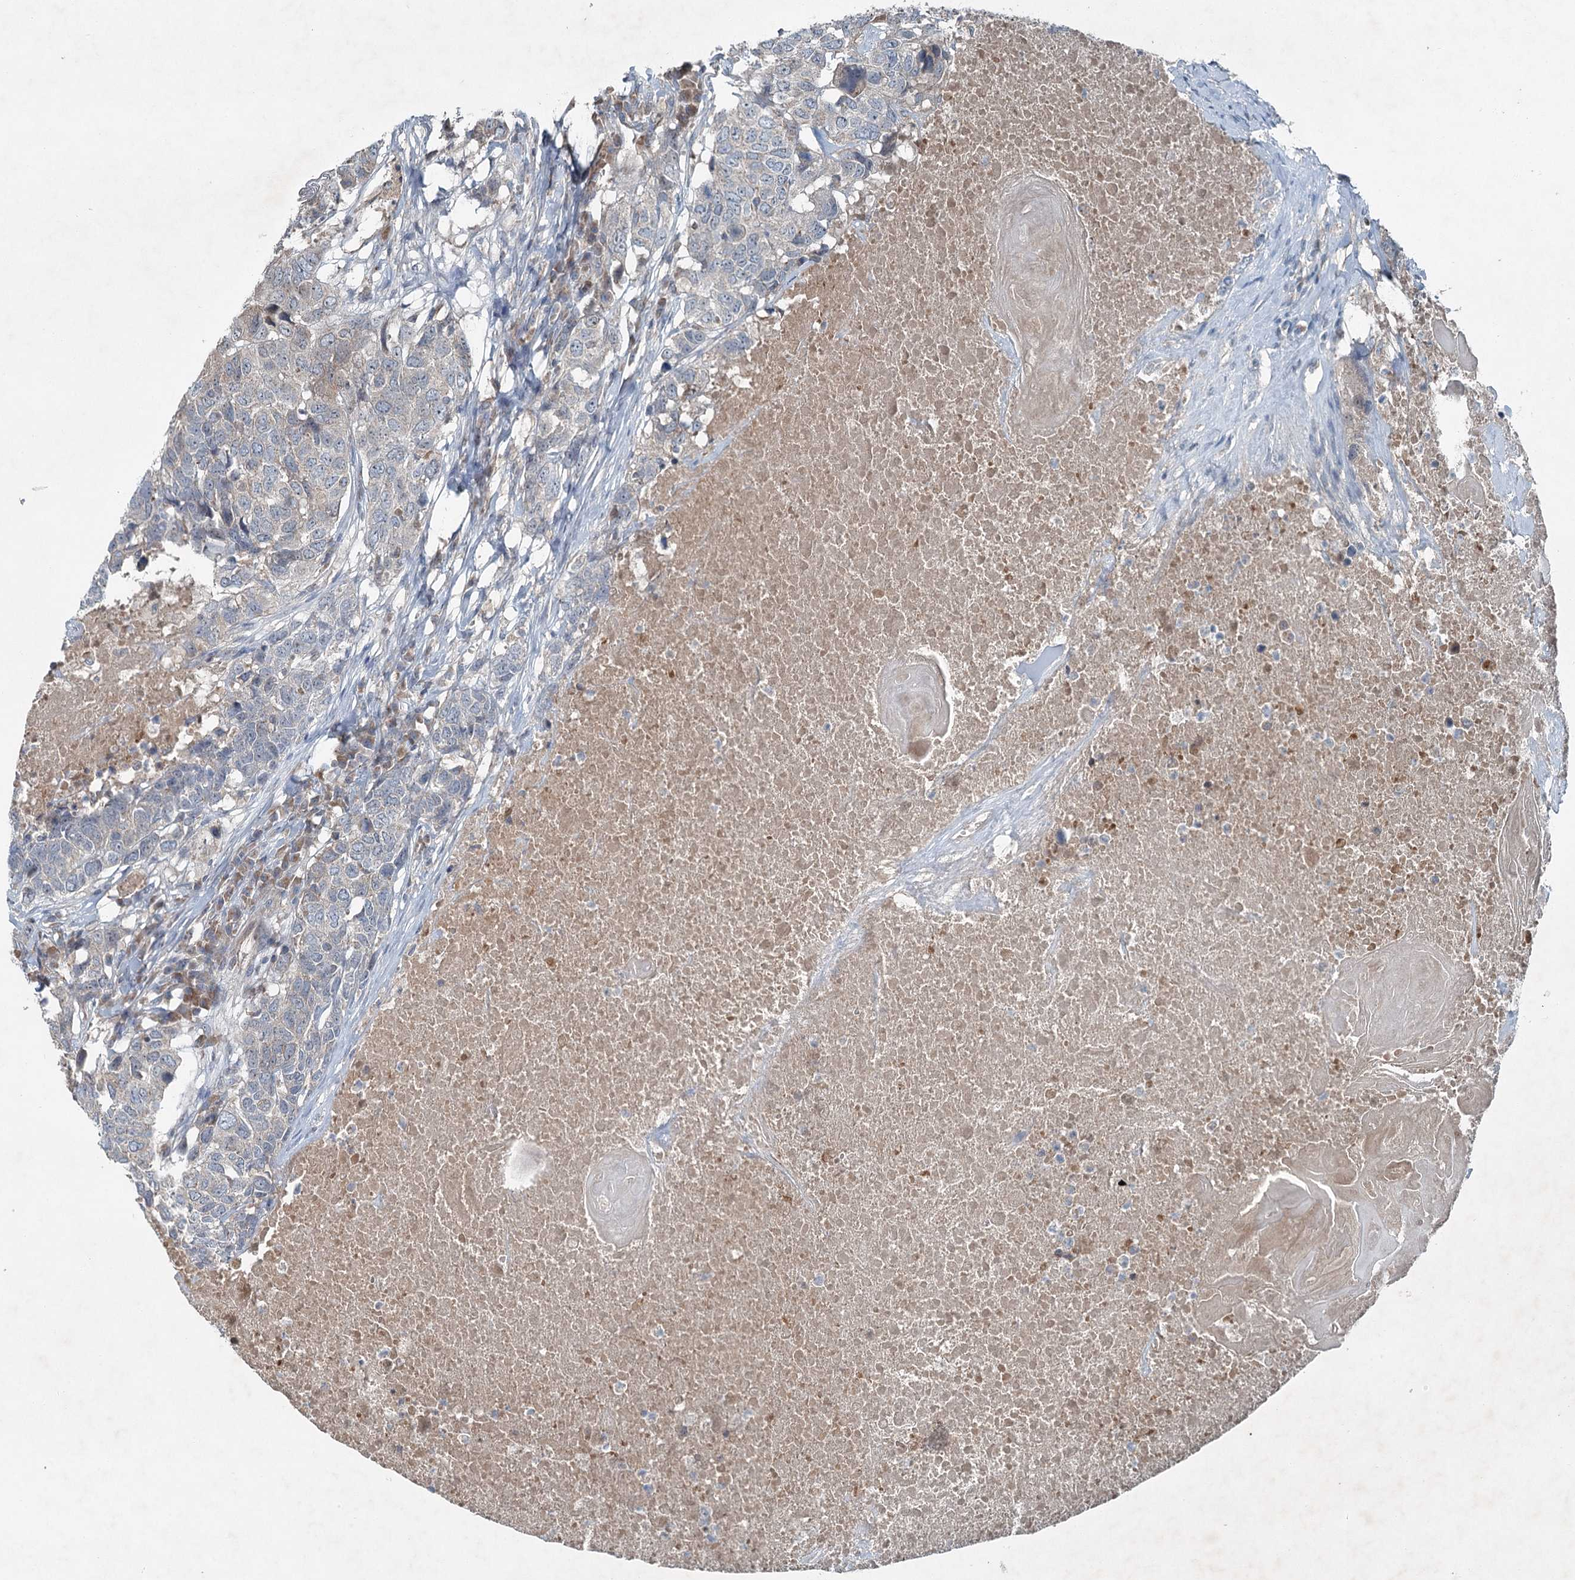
{"staining": {"intensity": "negative", "quantity": "none", "location": "none"}, "tissue": "head and neck cancer", "cell_type": "Tumor cells", "image_type": "cancer", "snomed": [{"axis": "morphology", "description": "Squamous cell carcinoma, NOS"}, {"axis": "topography", "description": "Head-Neck"}], "caption": "Tumor cells are negative for protein expression in human head and neck squamous cell carcinoma.", "gene": "CHCHD5", "patient": {"sex": "male", "age": 66}}